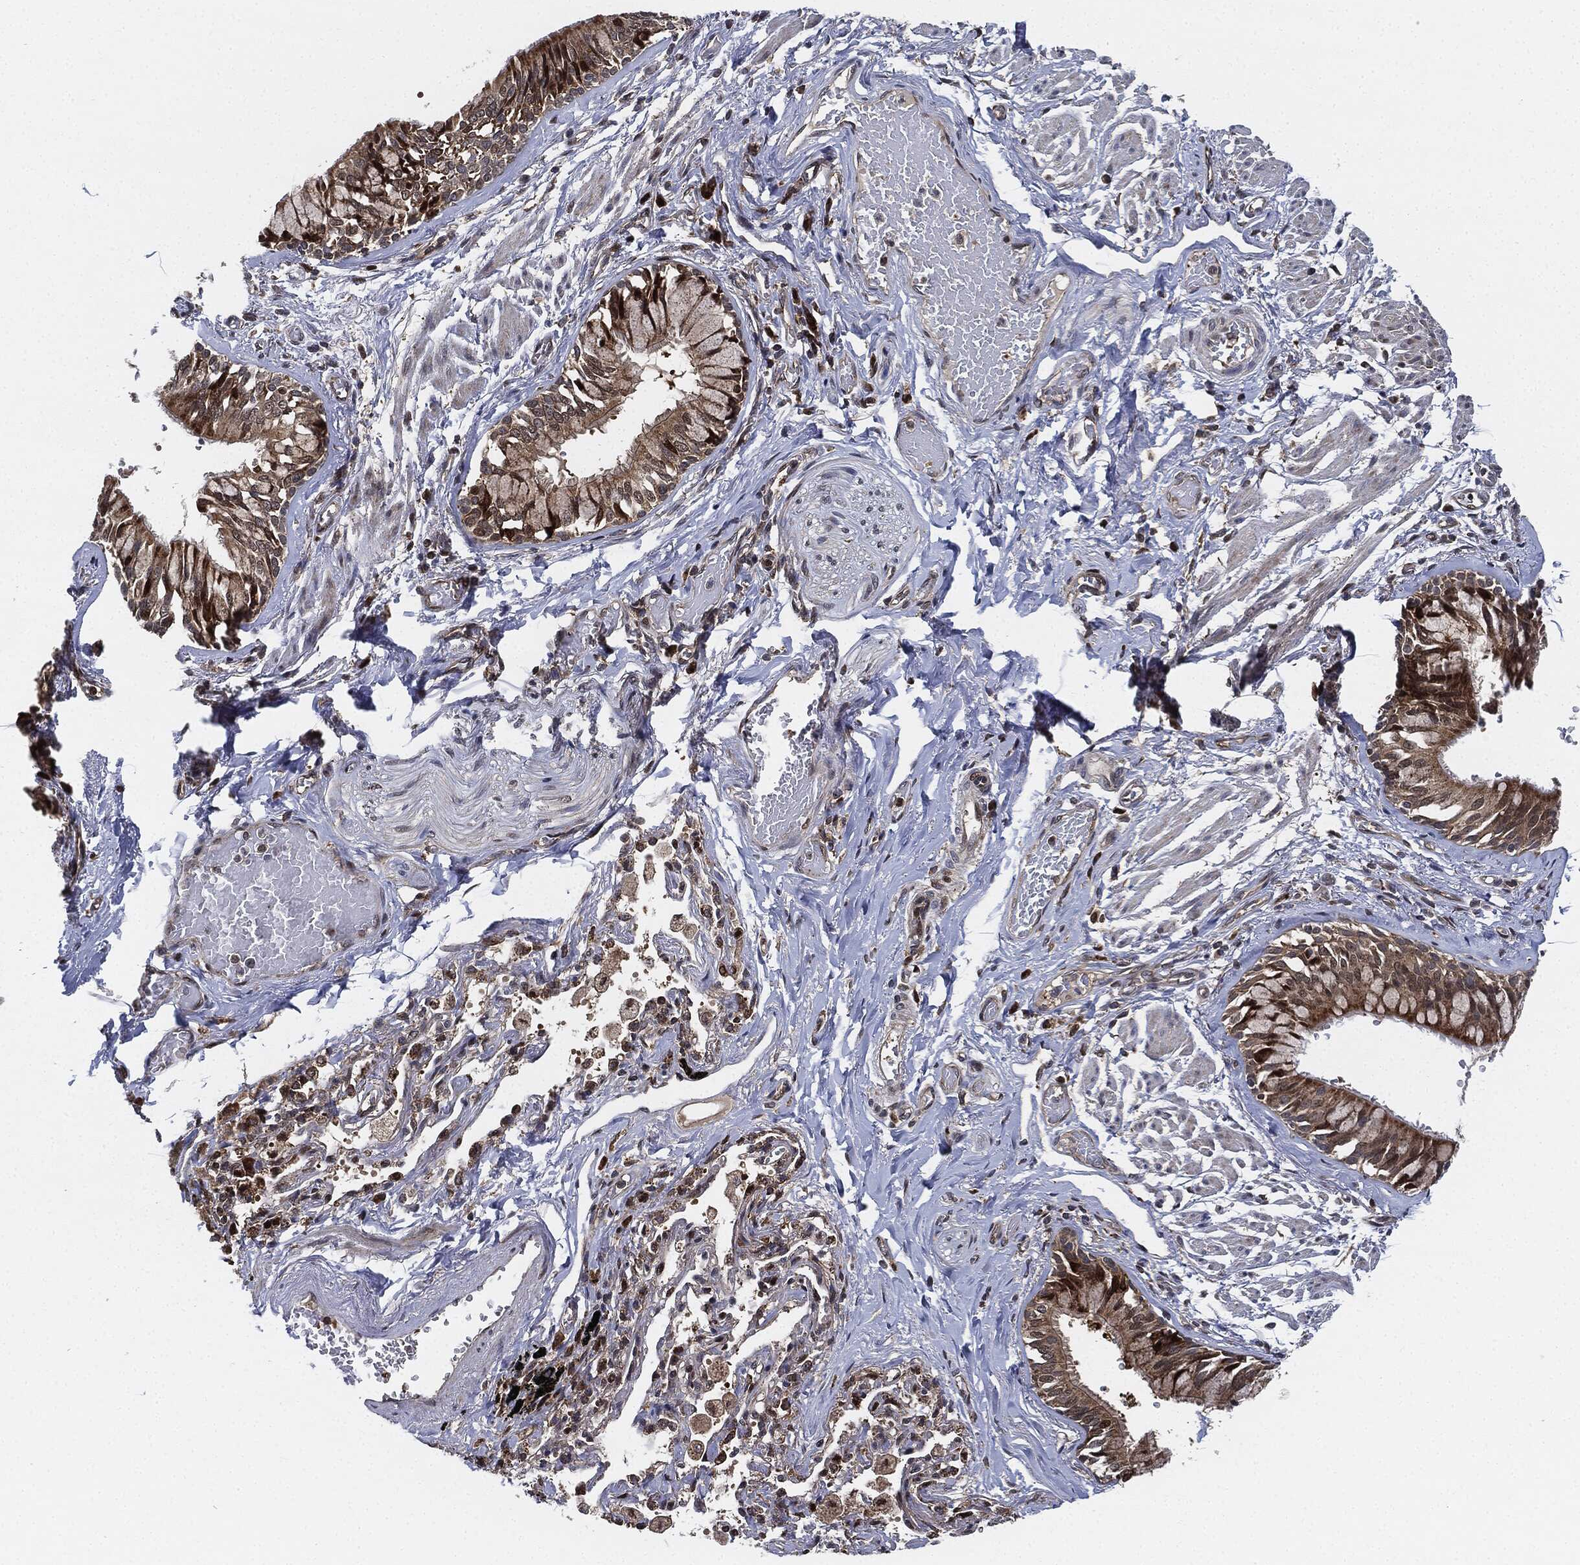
{"staining": {"intensity": "strong", "quantity": ">75%", "location": "cytoplasmic/membranous"}, "tissue": "bronchus", "cell_type": "Respiratory epithelial cells", "image_type": "normal", "snomed": [{"axis": "morphology", "description": "Normal tissue, NOS"}, {"axis": "topography", "description": "Bronchus"}, {"axis": "topography", "description": "Lung"}], "caption": "Immunohistochemistry micrograph of benign bronchus: bronchus stained using immunohistochemistry (IHC) demonstrates high levels of strong protein expression localized specifically in the cytoplasmic/membranous of respiratory epithelial cells, appearing as a cytoplasmic/membranous brown color.", "gene": "RNASEL", "patient": {"sex": "female", "age": 57}}